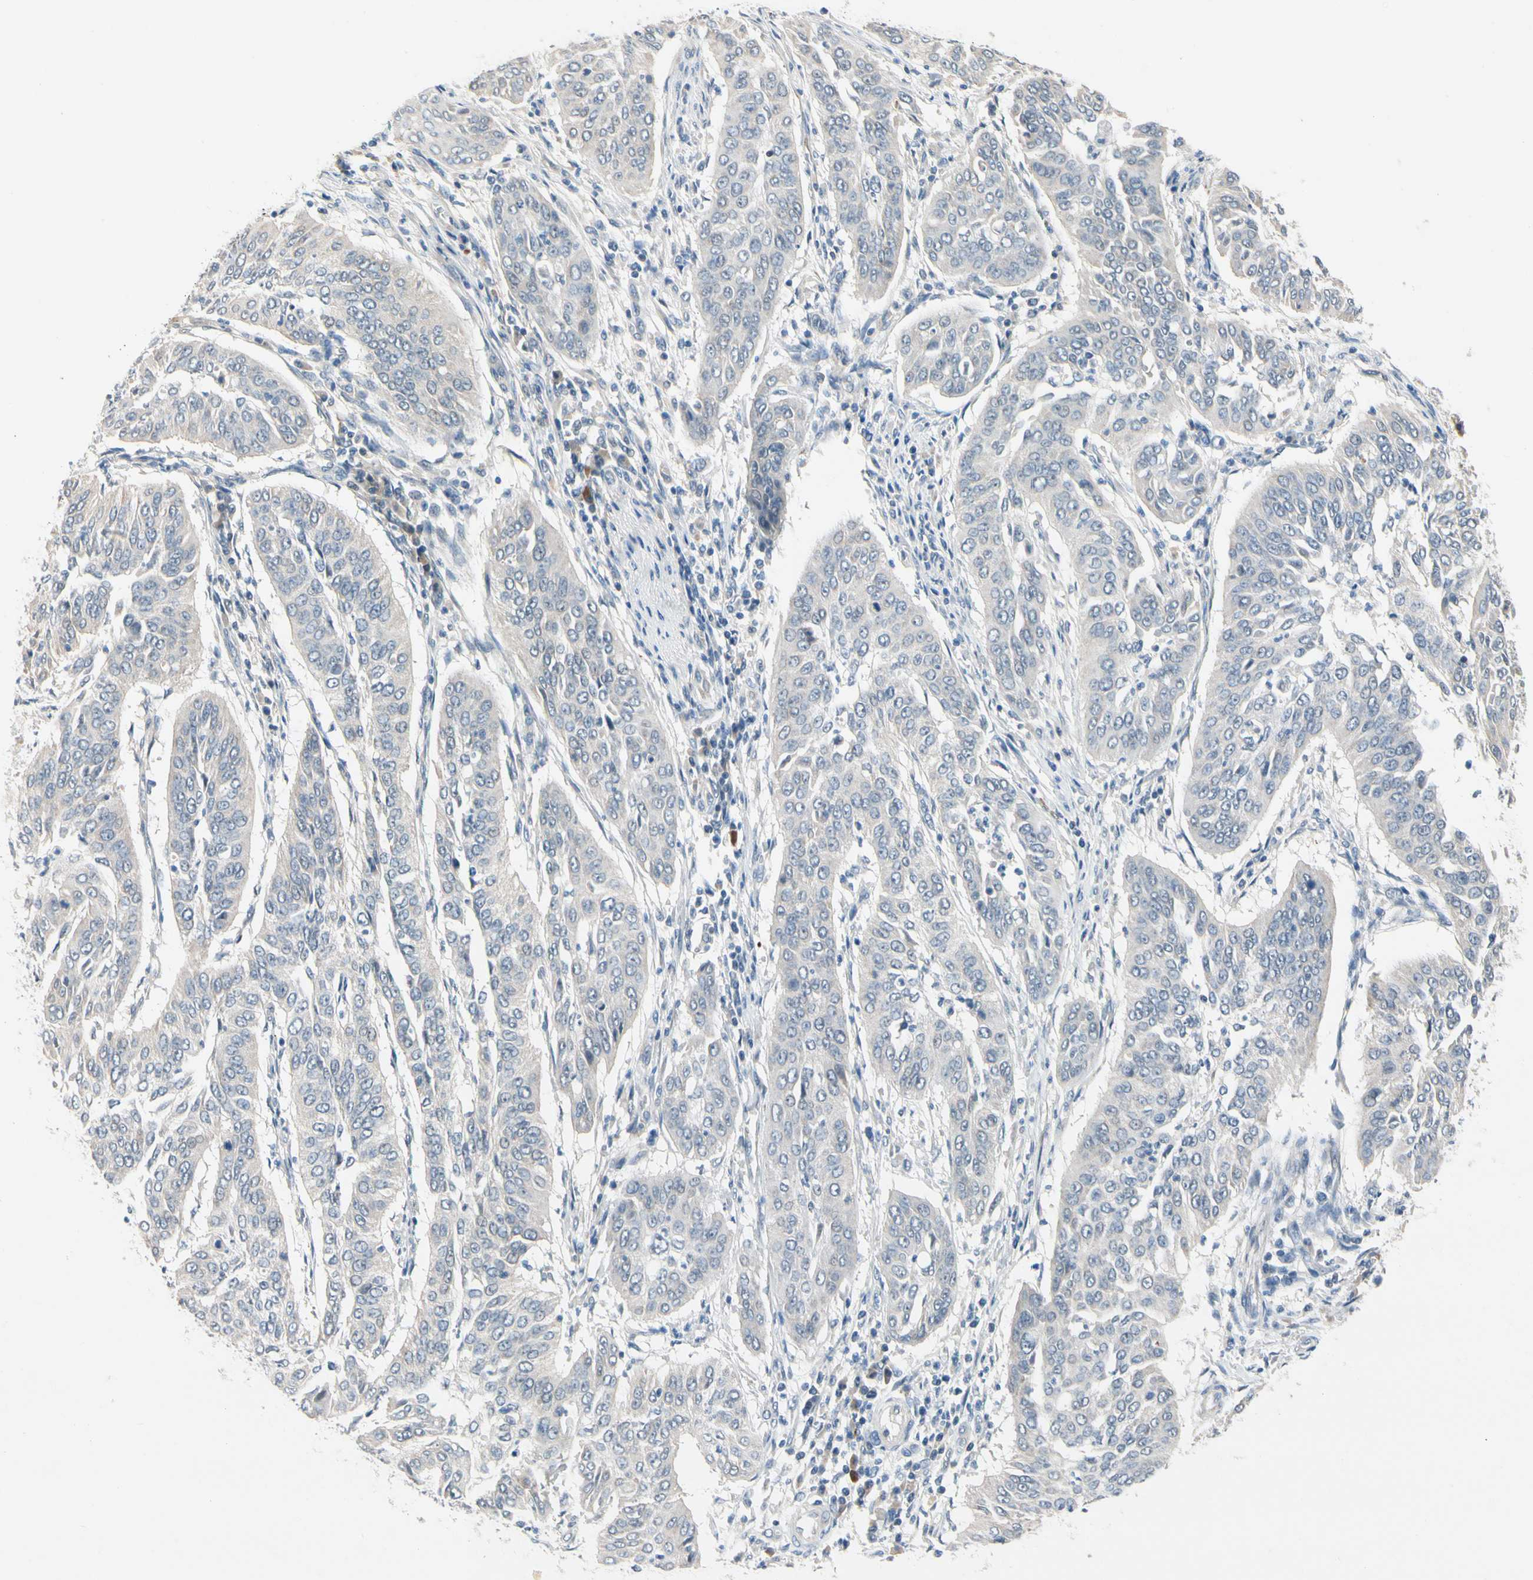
{"staining": {"intensity": "weak", "quantity": "<25%", "location": "cytoplasmic/membranous"}, "tissue": "cervical cancer", "cell_type": "Tumor cells", "image_type": "cancer", "snomed": [{"axis": "morphology", "description": "Normal tissue, NOS"}, {"axis": "morphology", "description": "Squamous cell carcinoma, NOS"}, {"axis": "topography", "description": "Cervix"}], "caption": "This micrograph is of squamous cell carcinoma (cervical) stained with immunohistochemistry to label a protein in brown with the nuclei are counter-stained blue. There is no positivity in tumor cells.", "gene": "SLC27A6", "patient": {"sex": "female", "age": 39}}